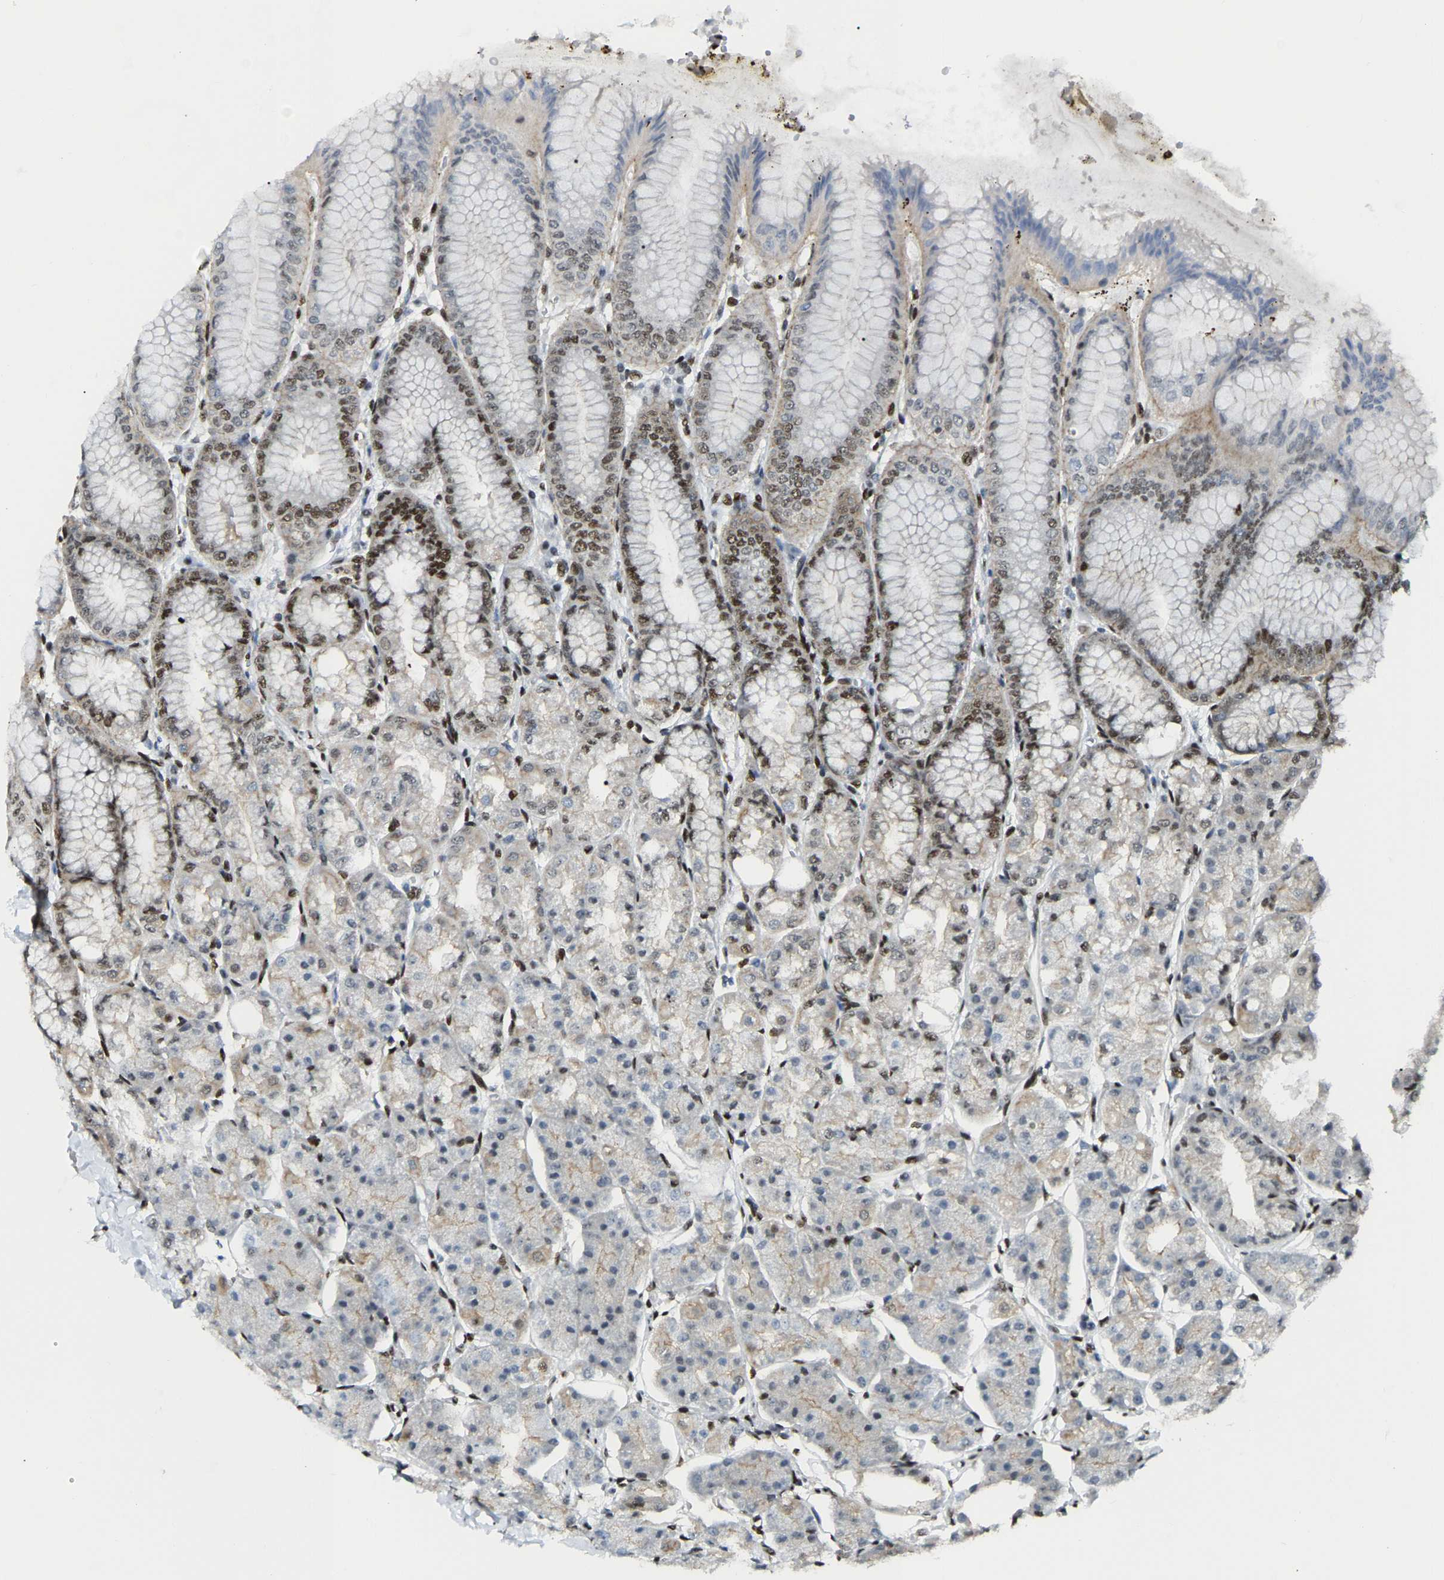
{"staining": {"intensity": "strong", "quantity": "25%-75%", "location": "nuclear"}, "tissue": "stomach", "cell_type": "Glandular cells", "image_type": "normal", "snomed": [{"axis": "morphology", "description": "Normal tissue, NOS"}, {"axis": "topography", "description": "Stomach, lower"}], "caption": "Brown immunohistochemical staining in unremarkable stomach displays strong nuclear positivity in approximately 25%-75% of glandular cells. (brown staining indicates protein expression, while blue staining denotes nuclei).", "gene": "NUMA1", "patient": {"sex": "male", "age": 71}}